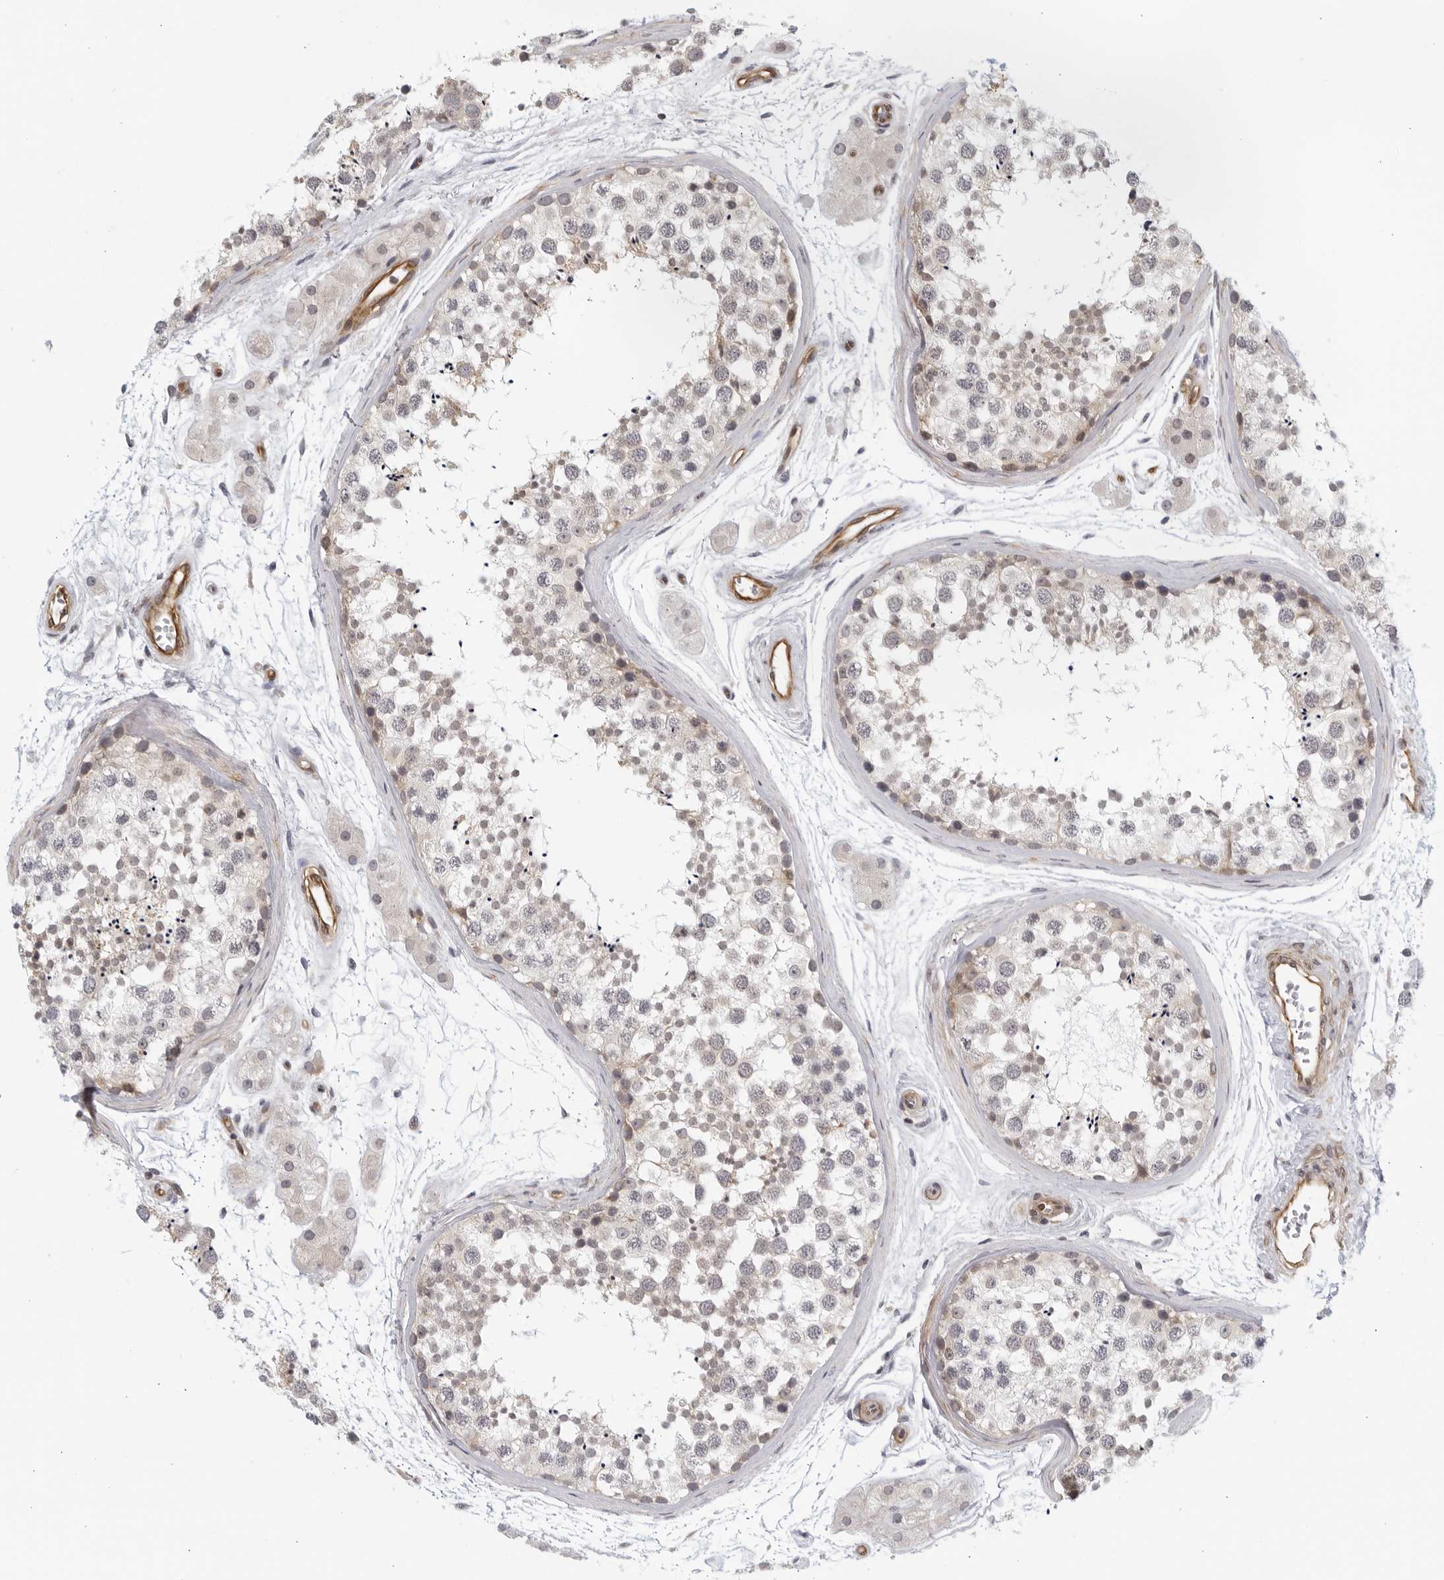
{"staining": {"intensity": "weak", "quantity": "25%-75%", "location": "cytoplasmic/membranous"}, "tissue": "testis", "cell_type": "Cells in seminiferous ducts", "image_type": "normal", "snomed": [{"axis": "morphology", "description": "Normal tissue, NOS"}, {"axis": "topography", "description": "Testis"}], "caption": "The image displays immunohistochemical staining of benign testis. There is weak cytoplasmic/membranous positivity is seen in about 25%-75% of cells in seminiferous ducts.", "gene": "SERTAD4", "patient": {"sex": "male", "age": 56}}